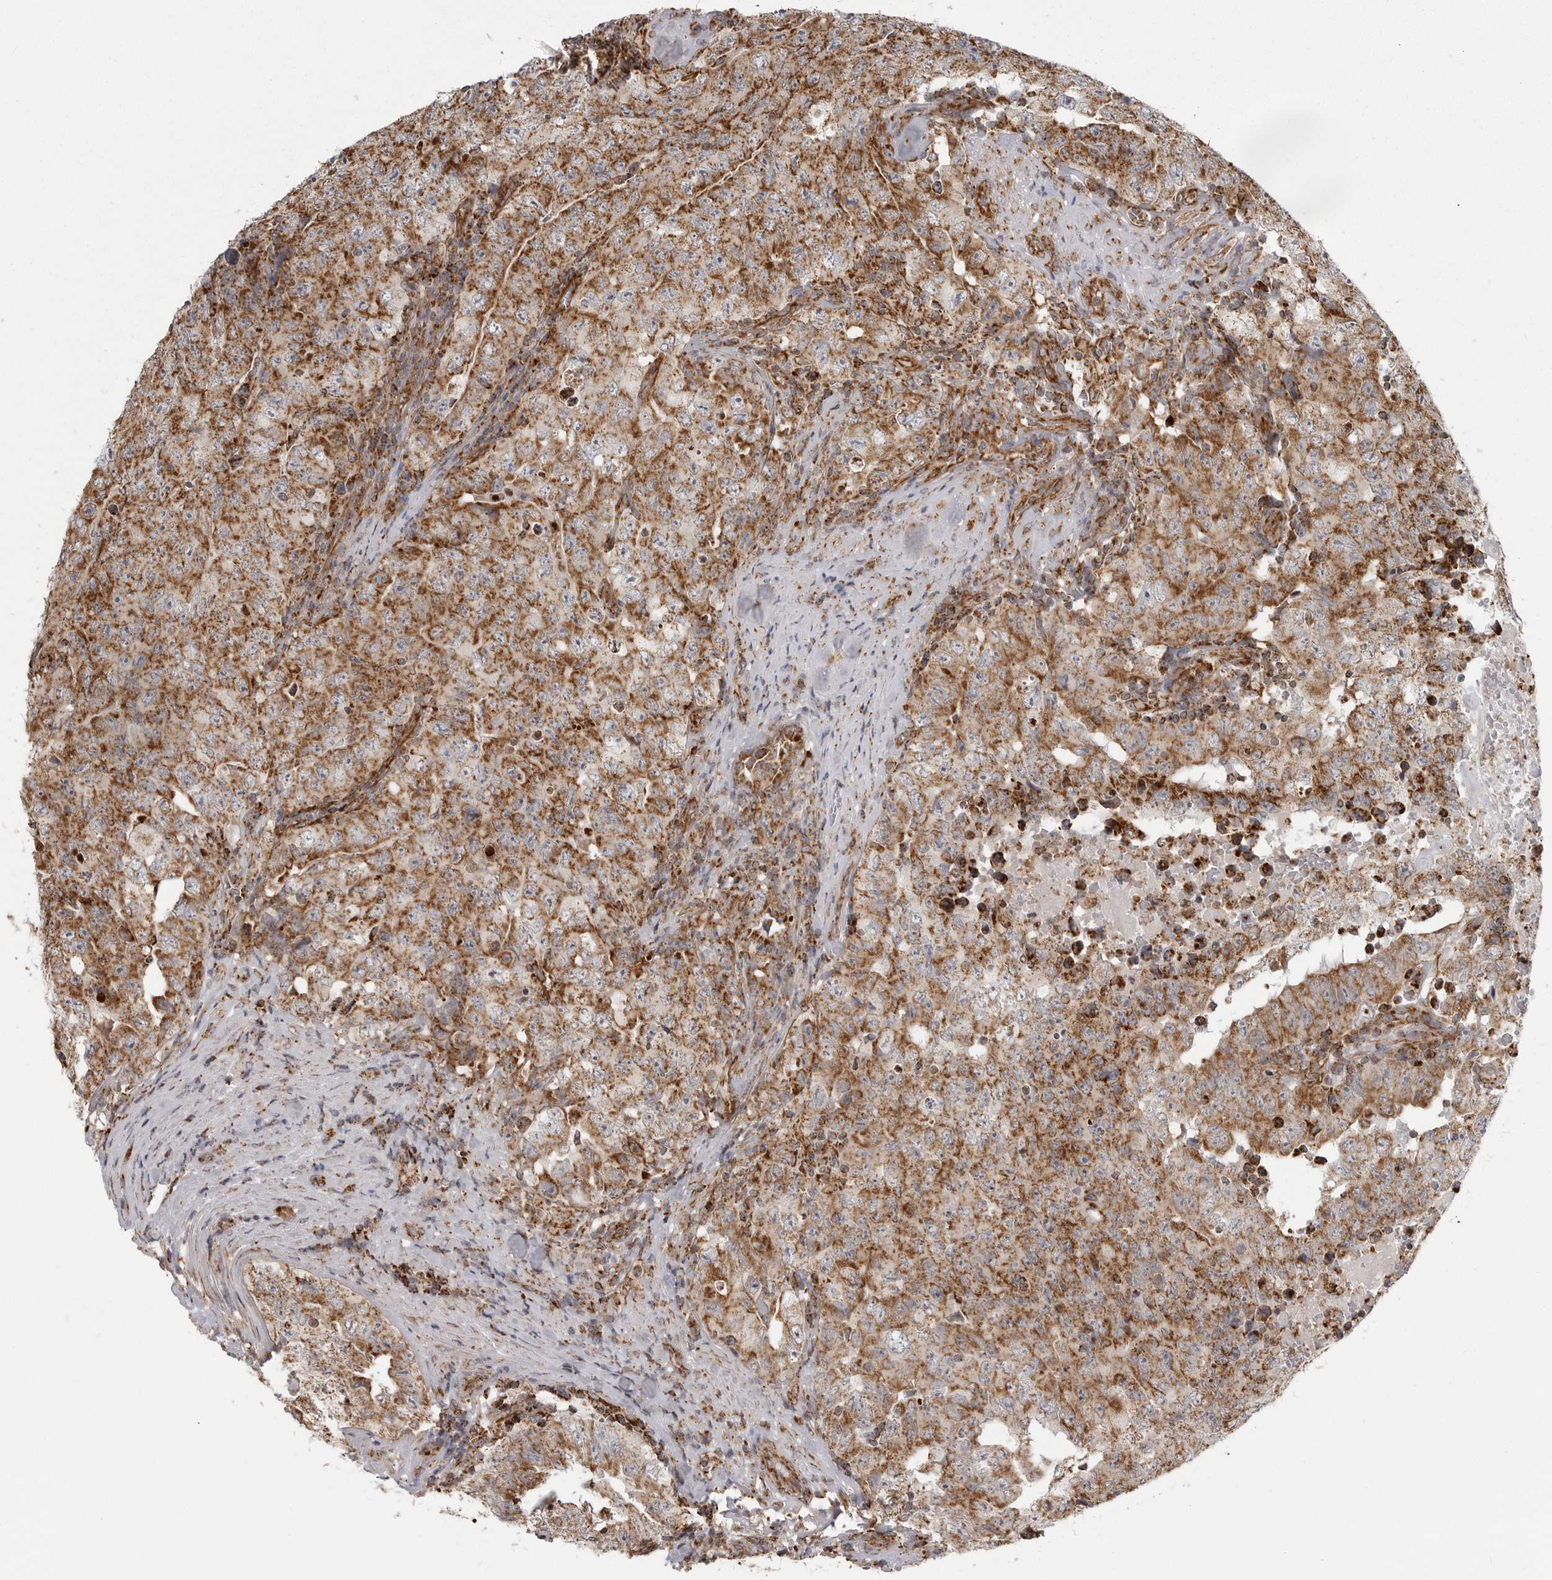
{"staining": {"intensity": "moderate", "quantity": ">75%", "location": "cytoplasmic/membranous"}, "tissue": "testis cancer", "cell_type": "Tumor cells", "image_type": "cancer", "snomed": [{"axis": "morphology", "description": "Carcinoma, Embryonal, NOS"}, {"axis": "topography", "description": "Testis"}], "caption": "Testis cancer (embryonal carcinoma) stained with DAB immunohistochemistry (IHC) exhibits medium levels of moderate cytoplasmic/membranous expression in approximately >75% of tumor cells.", "gene": "FH", "patient": {"sex": "male", "age": 26}}